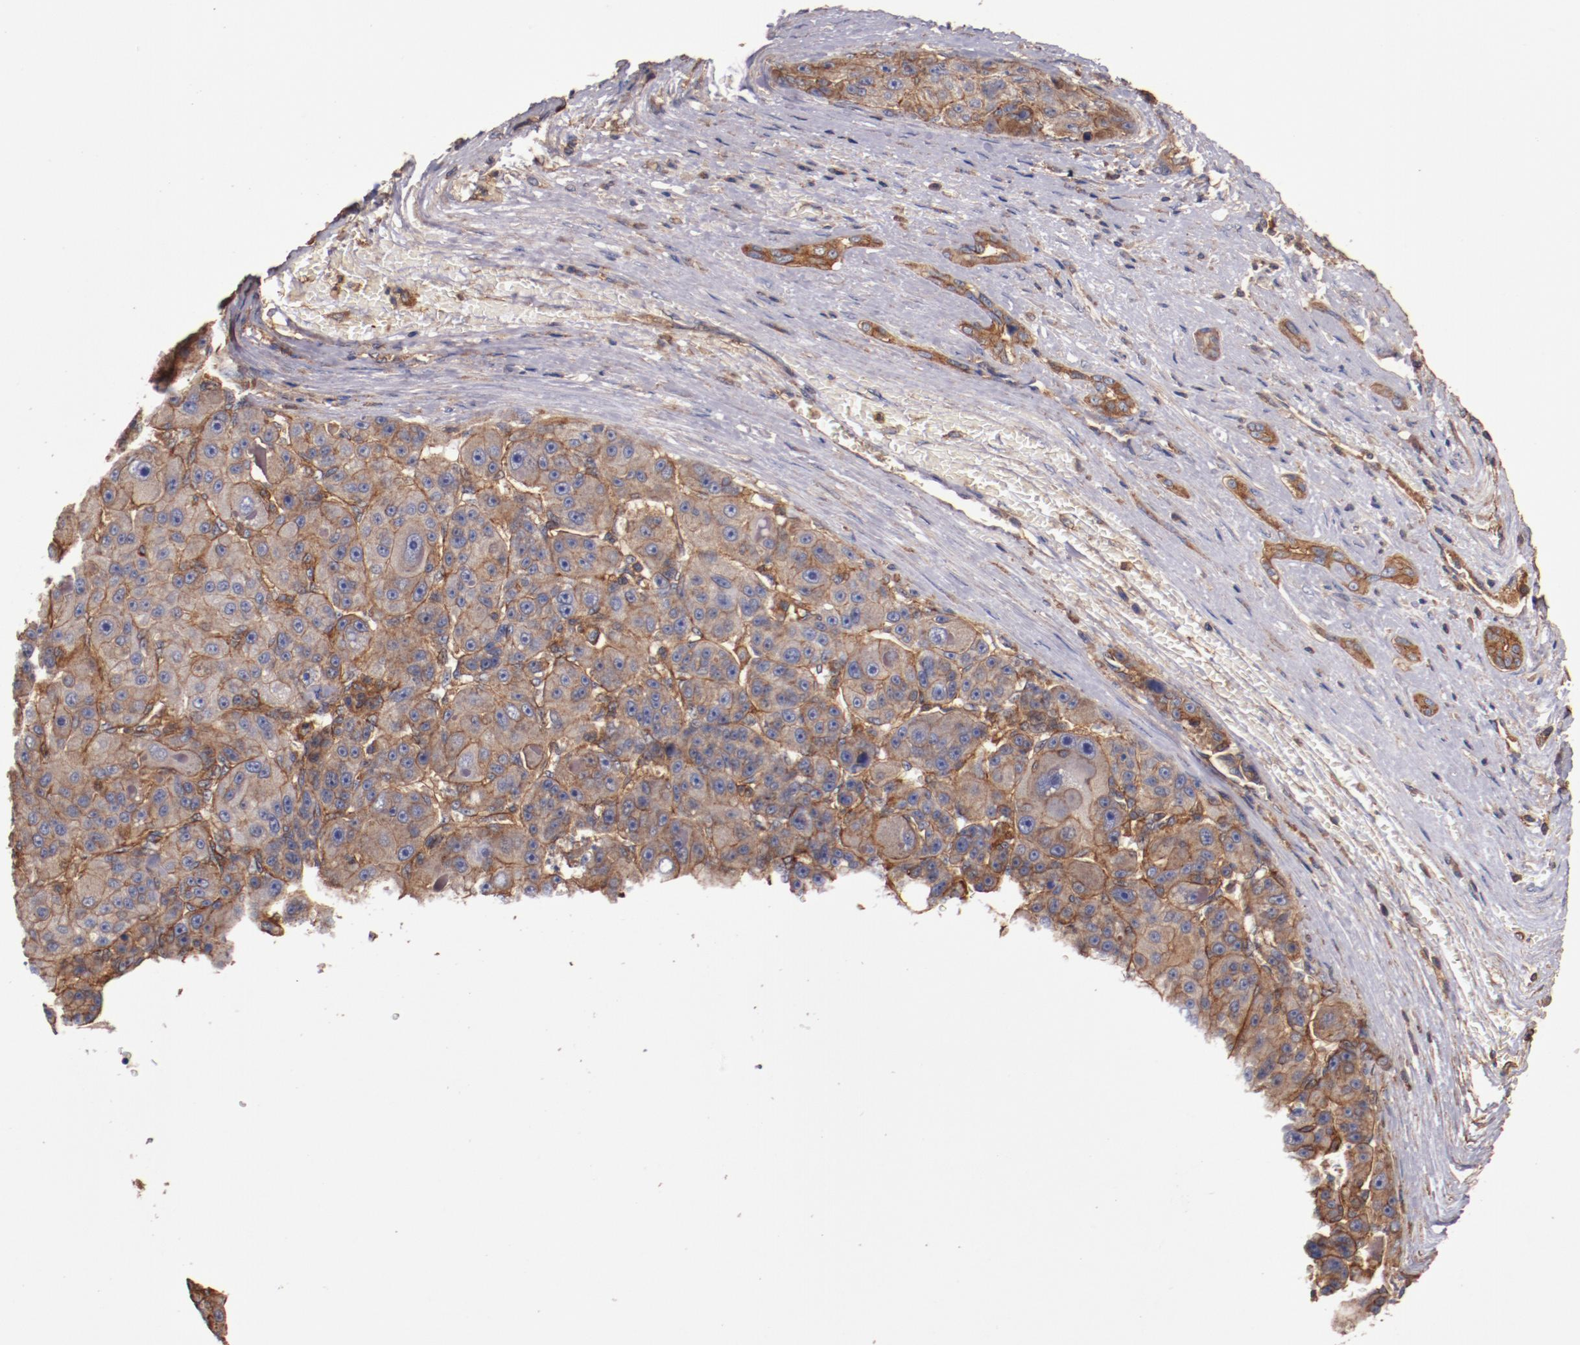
{"staining": {"intensity": "strong", "quantity": ">75%", "location": "cytoplasmic/membranous"}, "tissue": "liver cancer", "cell_type": "Tumor cells", "image_type": "cancer", "snomed": [{"axis": "morphology", "description": "Carcinoma, Hepatocellular, NOS"}, {"axis": "topography", "description": "Liver"}], "caption": "Immunohistochemistry (IHC) image of liver cancer stained for a protein (brown), which reveals high levels of strong cytoplasmic/membranous positivity in approximately >75% of tumor cells.", "gene": "TMOD3", "patient": {"sex": "male", "age": 76}}